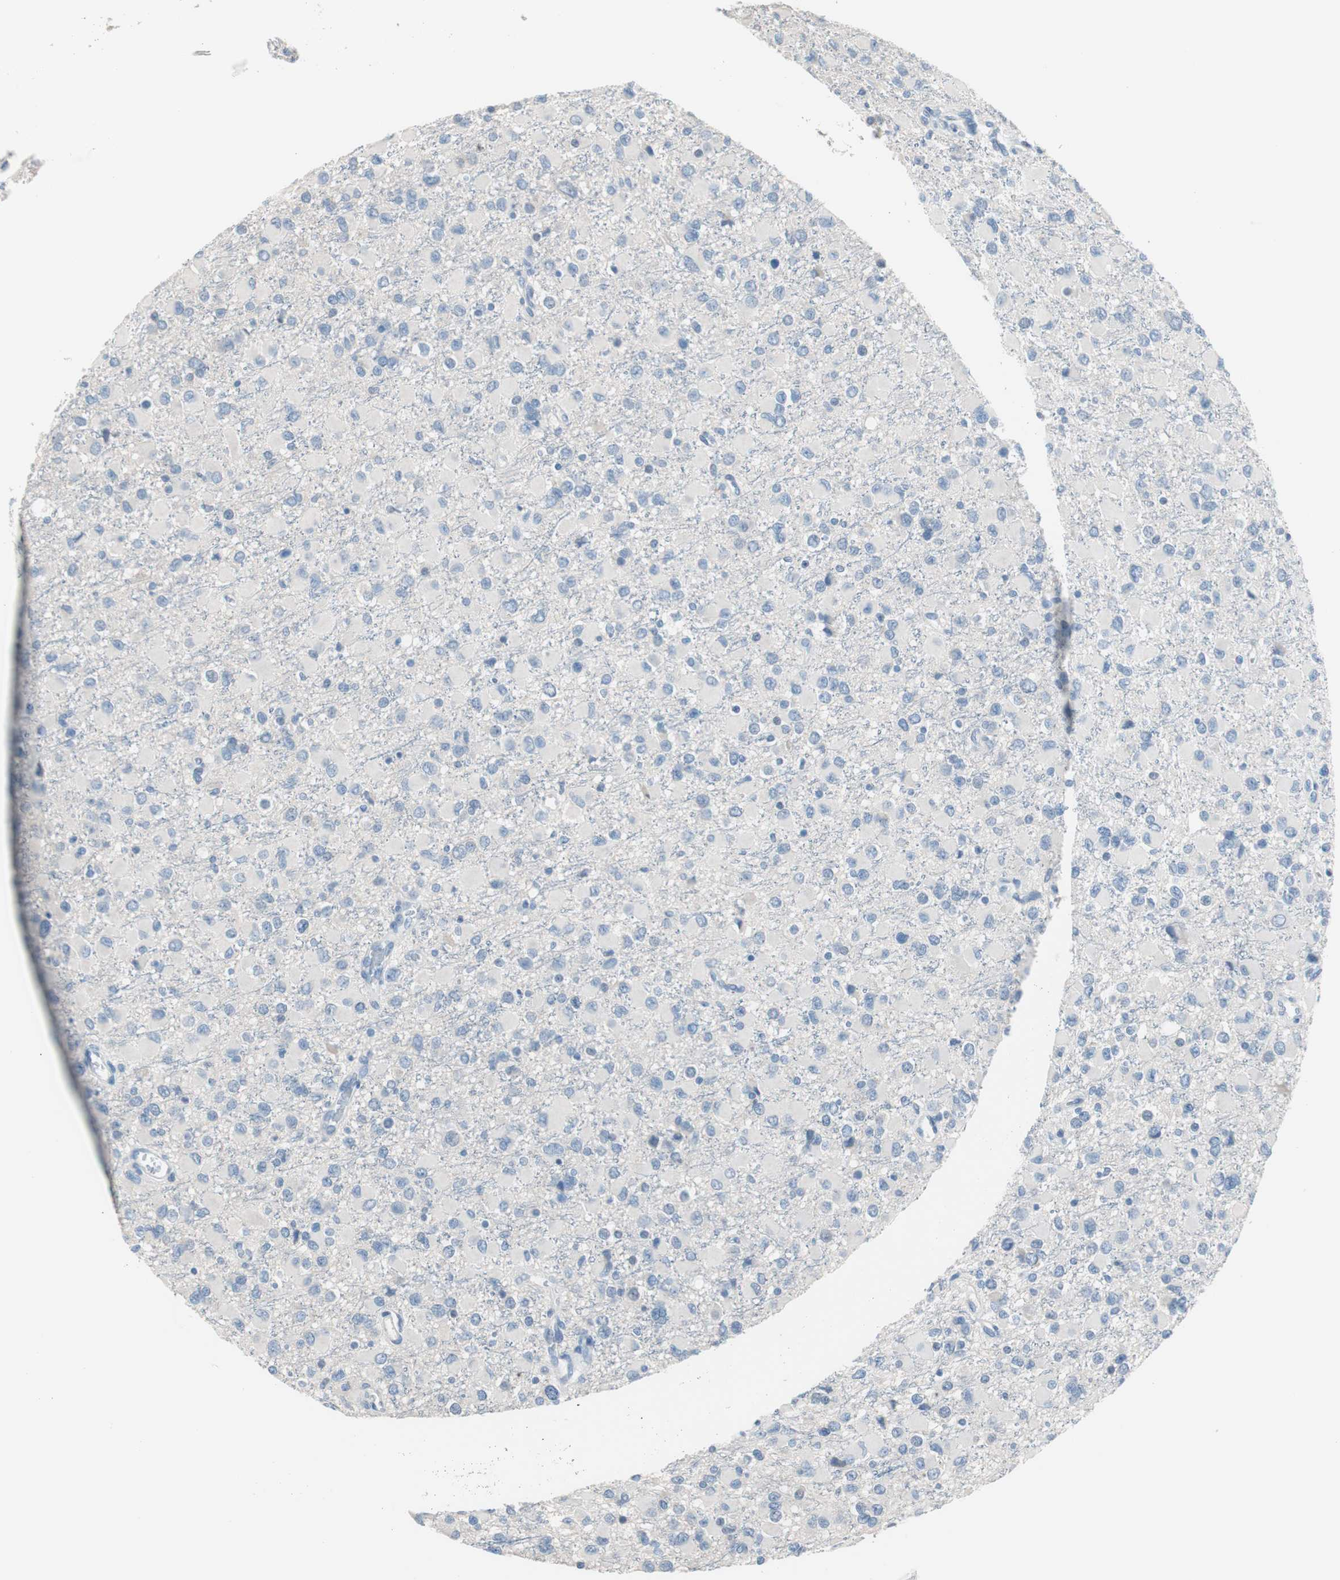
{"staining": {"intensity": "negative", "quantity": "none", "location": "none"}, "tissue": "glioma", "cell_type": "Tumor cells", "image_type": "cancer", "snomed": [{"axis": "morphology", "description": "Glioma, malignant, Low grade"}, {"axis": "topography", "description": "Brain"}], "caption": "Glioma was stained to show a protein in brown. There is no significant expression in tumor cells. (DAB IHC, high magnification).", "gene": "VIL1", "patient": {"sex": "male", "age": 42}}